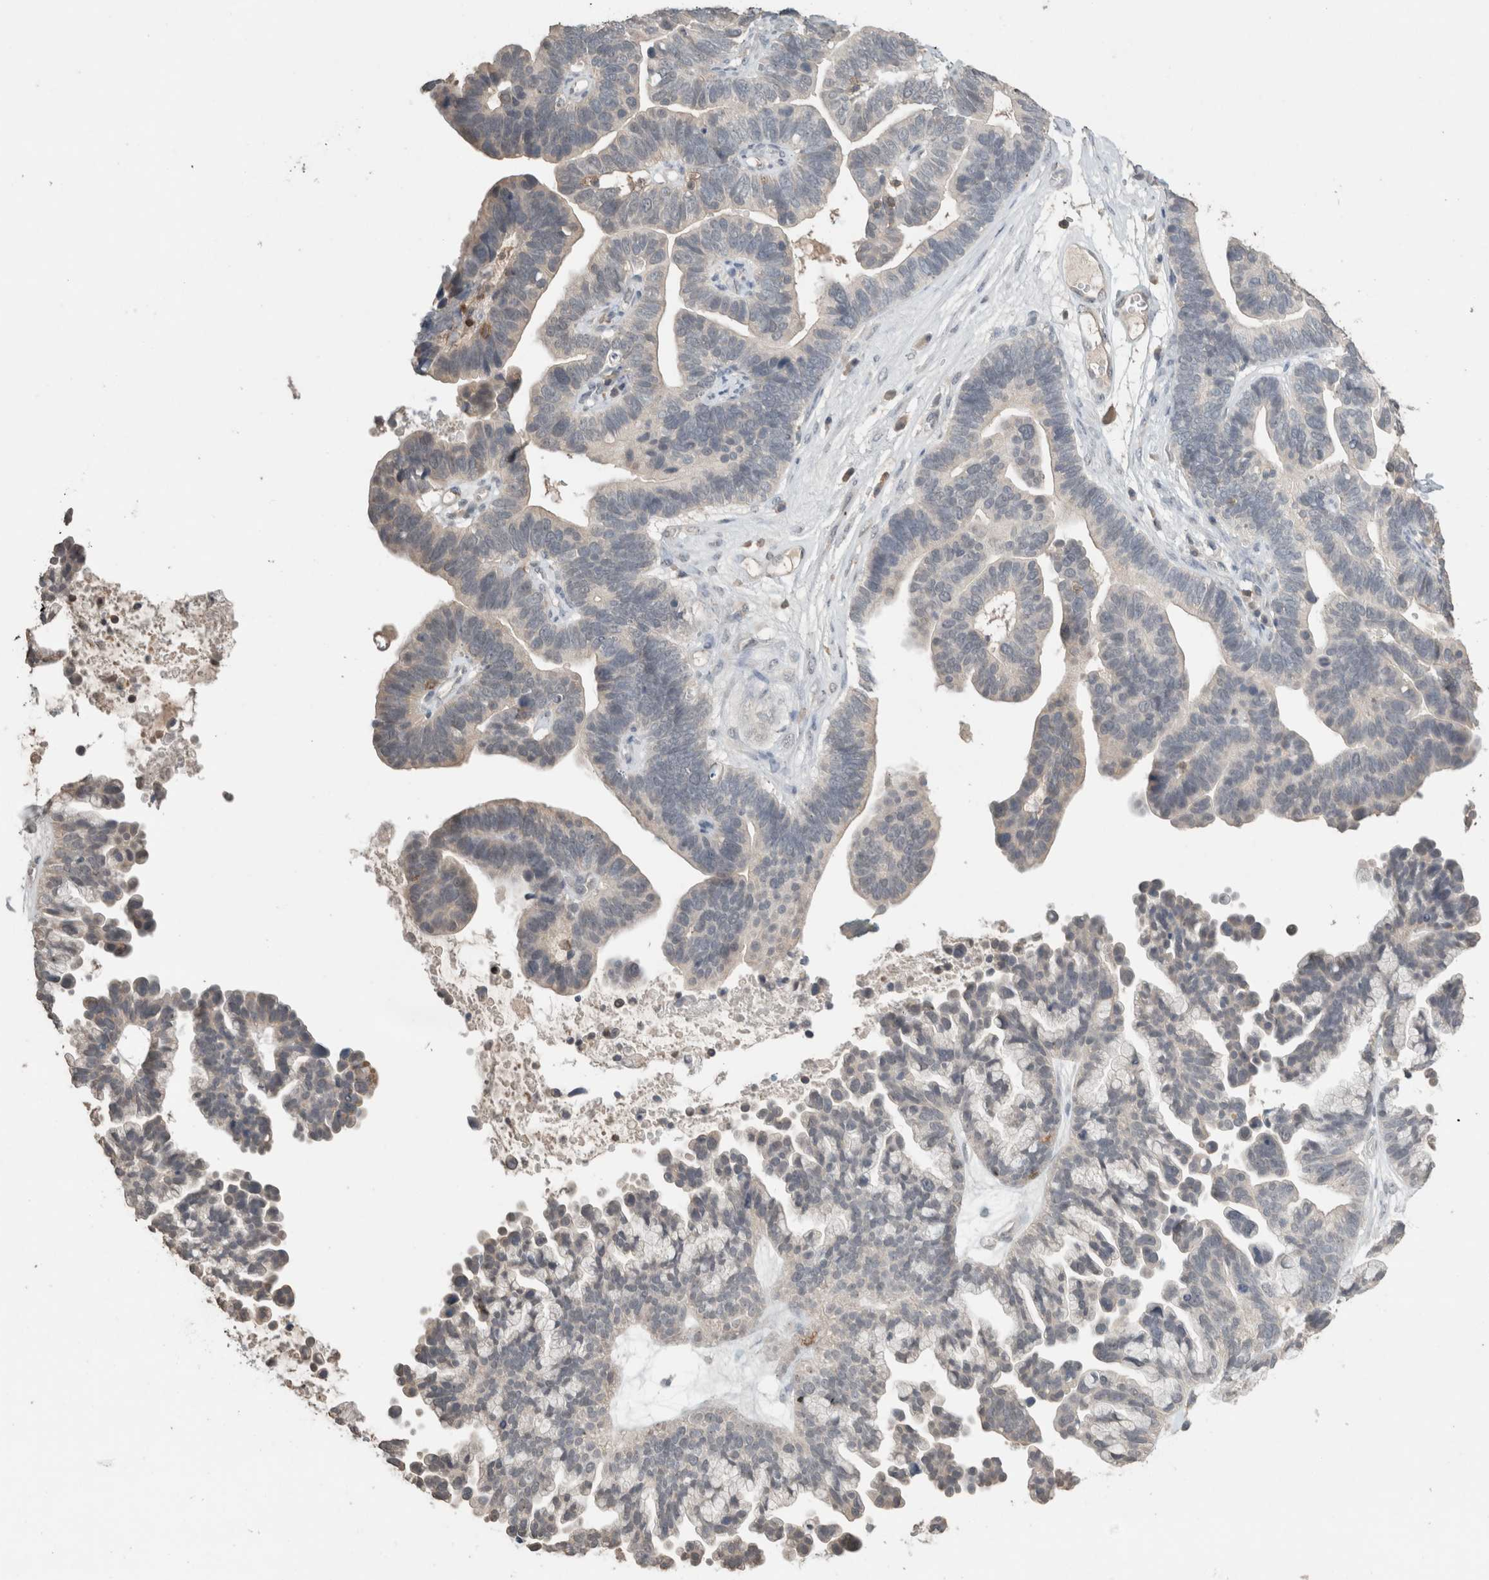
{"staining": {"intensity": "negative", "quantity": "none", "location": "none"}, "tissue": "ovarian cancer", "cell_type": "Tumor cells", "image_type": "cancer", "snomed": [{"axis": "morphology", "description": "Cystadenocarcinoma, serous, NOS"}, {"axis": "topography", "description": "Ovary"}], "caption": "The image shows no significant positivity in tumor cells of ovarian cancer (serous cystadenocarcinoma). The staining was performed using DAB to visualize the protein expression in brown, while the nuclei were stained in blue with hematoxylin (Magnification: 20x).", "gene": "TRAT1", "patient": {"sex": "female", "age": 56}}